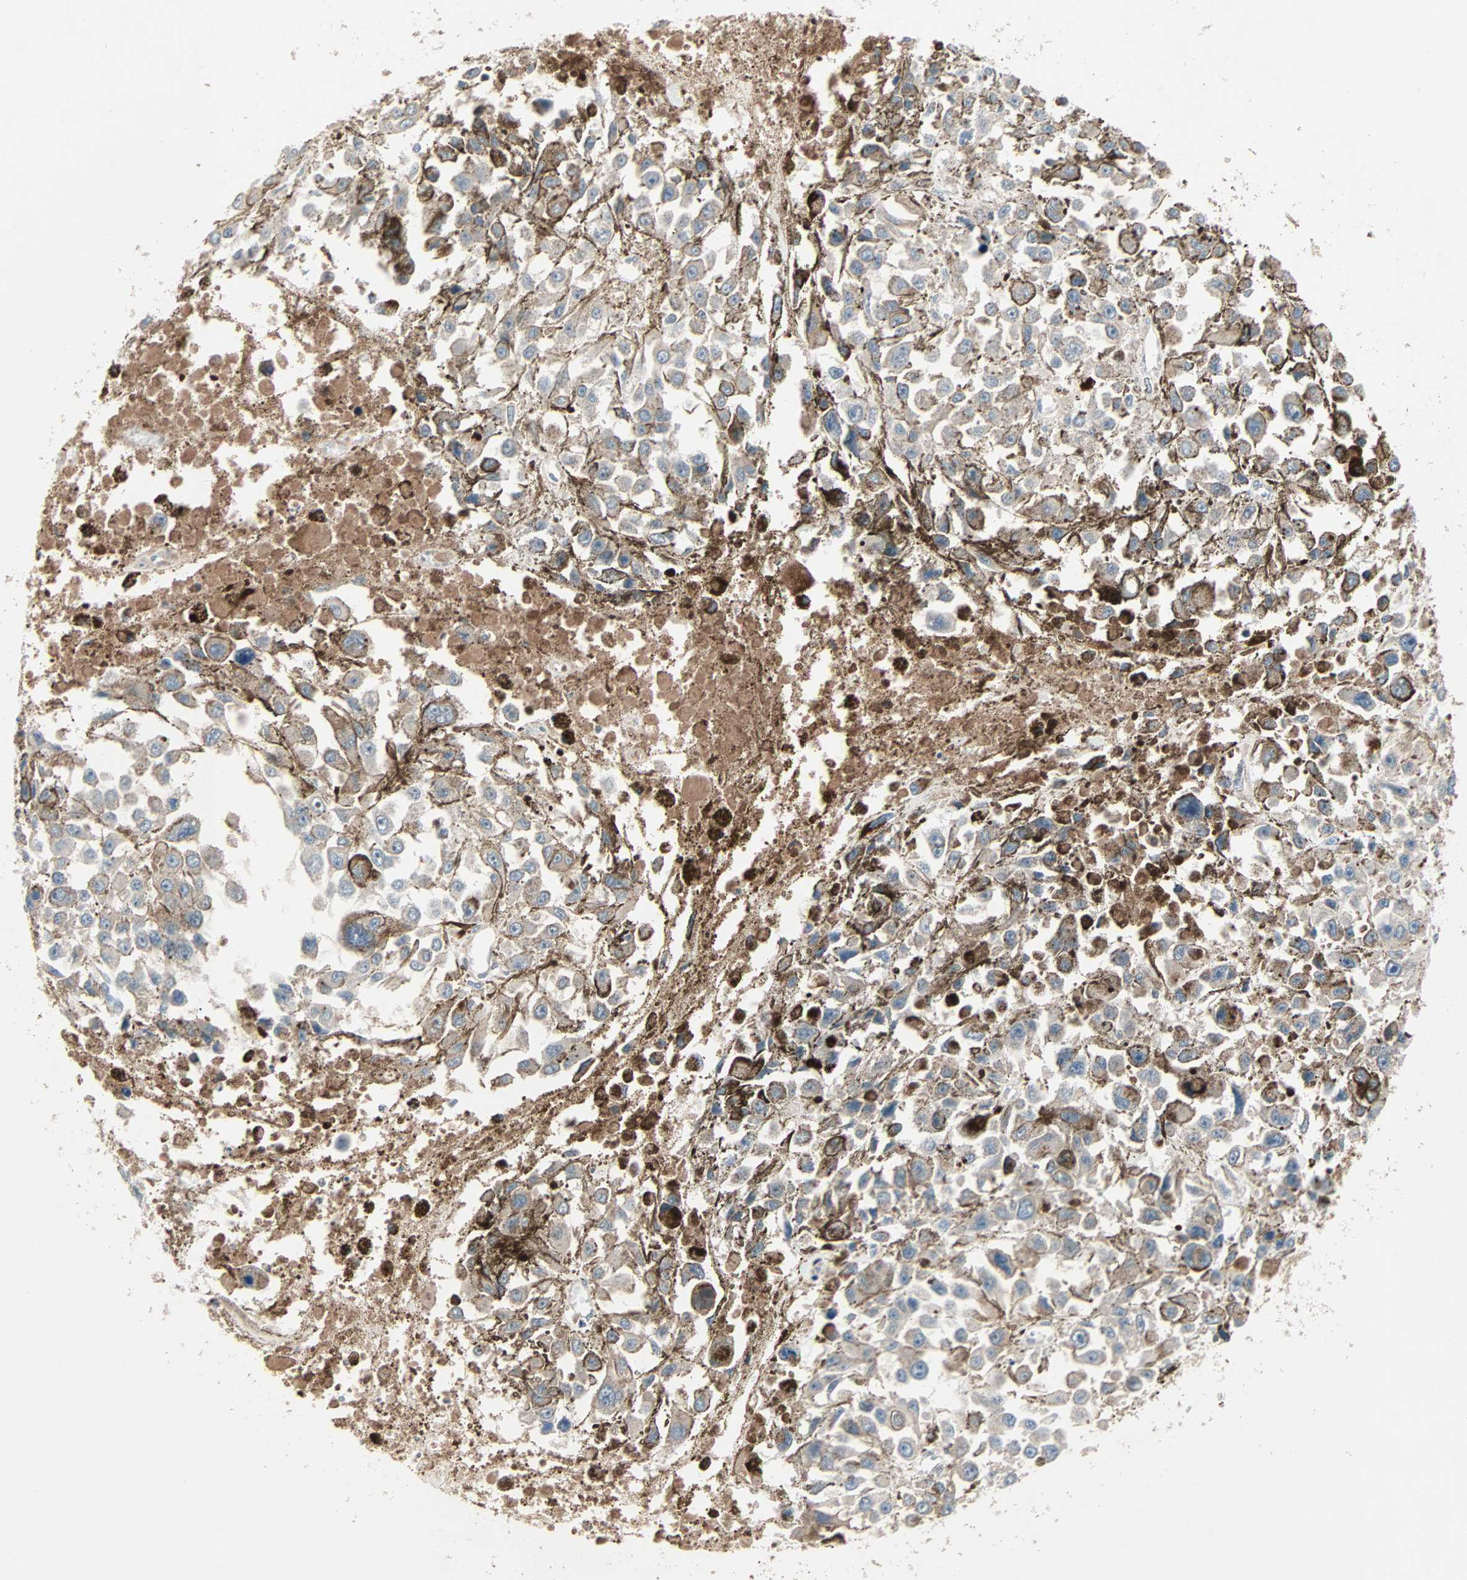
{"staining": {"intensity": "weak", "quantity": "<25%", "location": "cytoplasmic/membranous"}, "tissue": "melanoma", "cell_type": "Tumor cells", "image_type": "cancer", "snomed": [{"axis": "morphology", "description": "Malignant melanoma, Metastatic site"}, {"axis": "topography", "description": "Lymph node"}], "caption": "A histopathology image of malignant melanoma (metastatic site) stained for a protein exhibits no brown staining in tumor cells.", "gene": "CAD", "patient": {"sex": "male", "age": 59}}